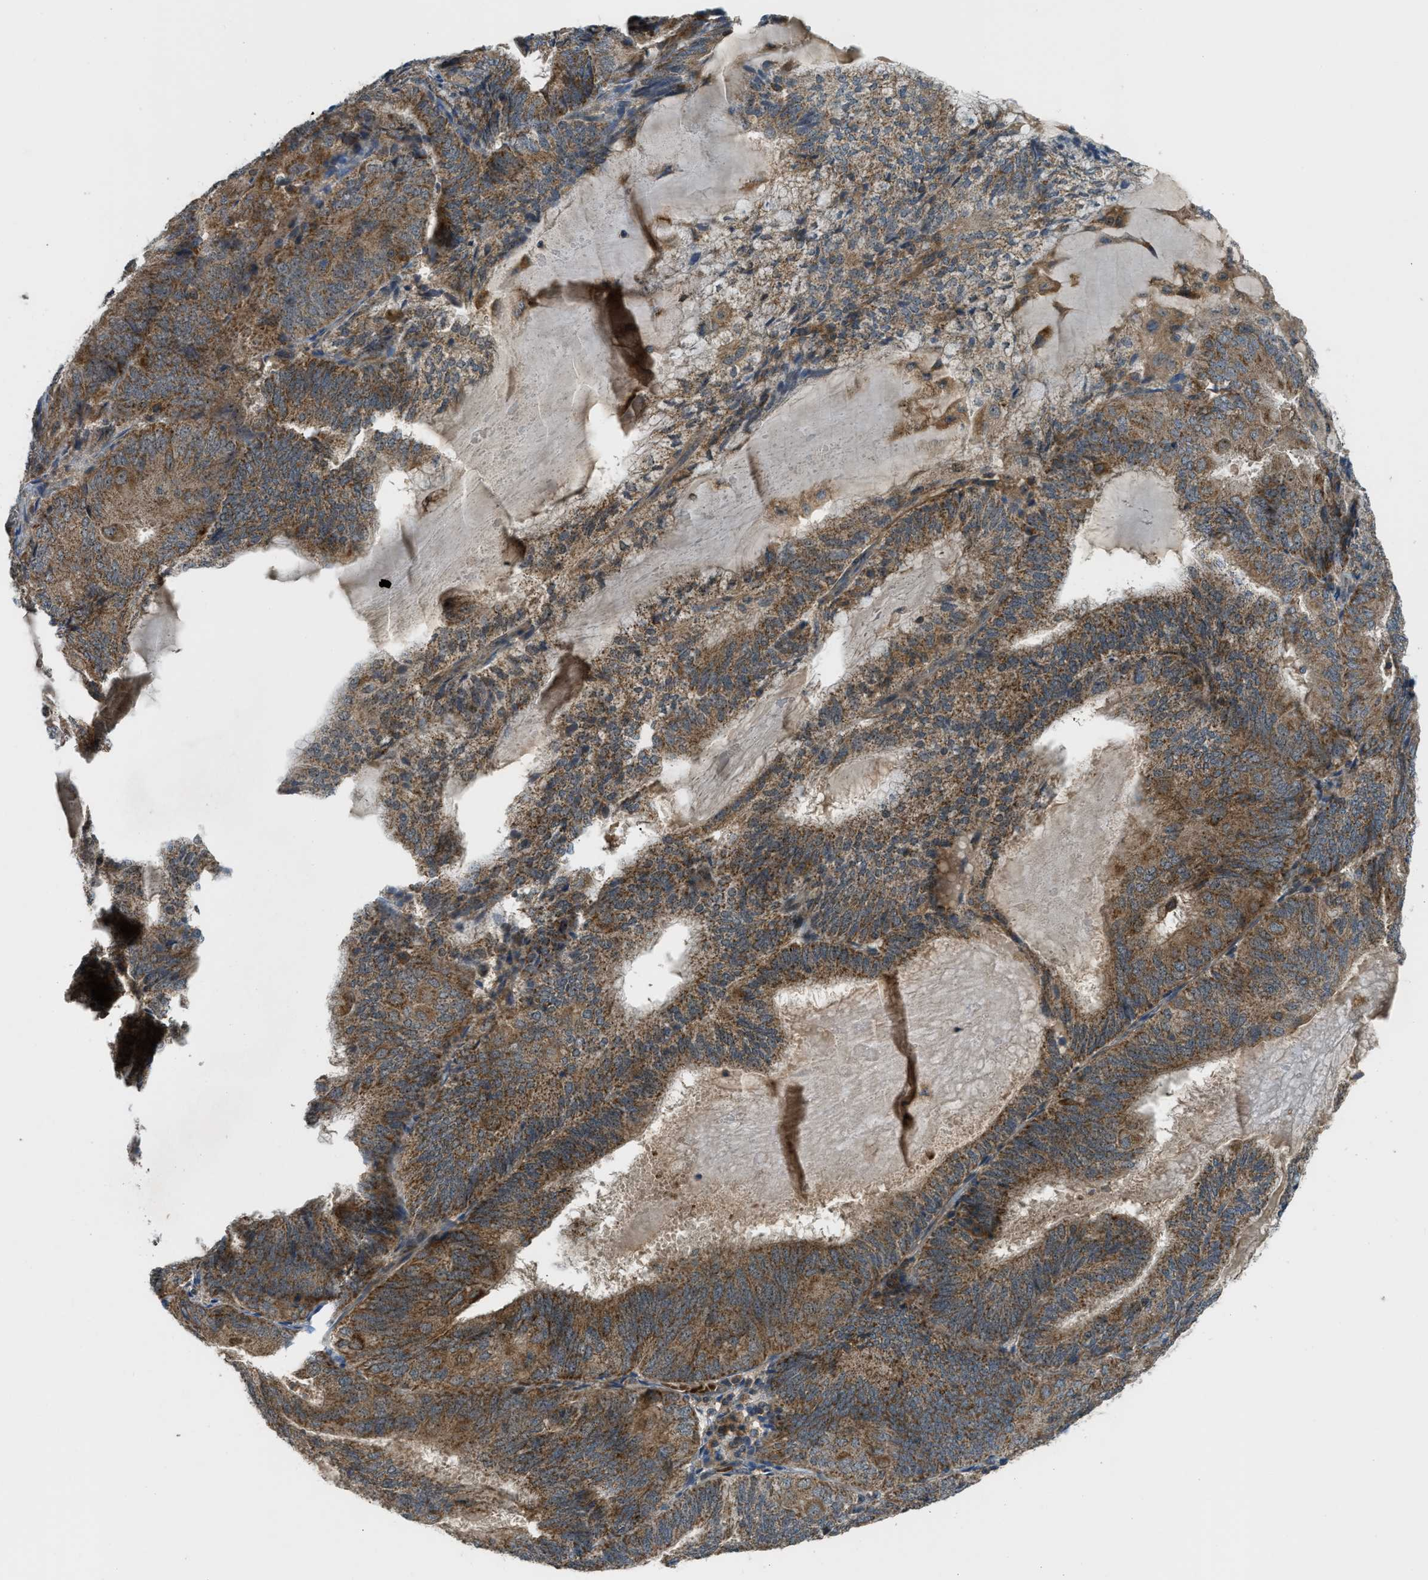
{"staining": {"intensity": "strong", "quantity": ">75%", "location": "cytoplasmic/membranous"}, "tissue": "endometrial cancer", "cell_type": "Tumor cells", "image_type": "cancer", "snomed": [{"axis": "morphology", "description": "Adenocarcinoma, NOS"}, {"axis": "topography", "description": "Endometrium"}], "caption": "This is an image of IHC staining of endometrial adenocarcinoma, which shows strong positivity in the cytoplasmic/membranous of tumor cells.", "gene": "ZNF71", "patient": {"sex": "female", "age": 81}}